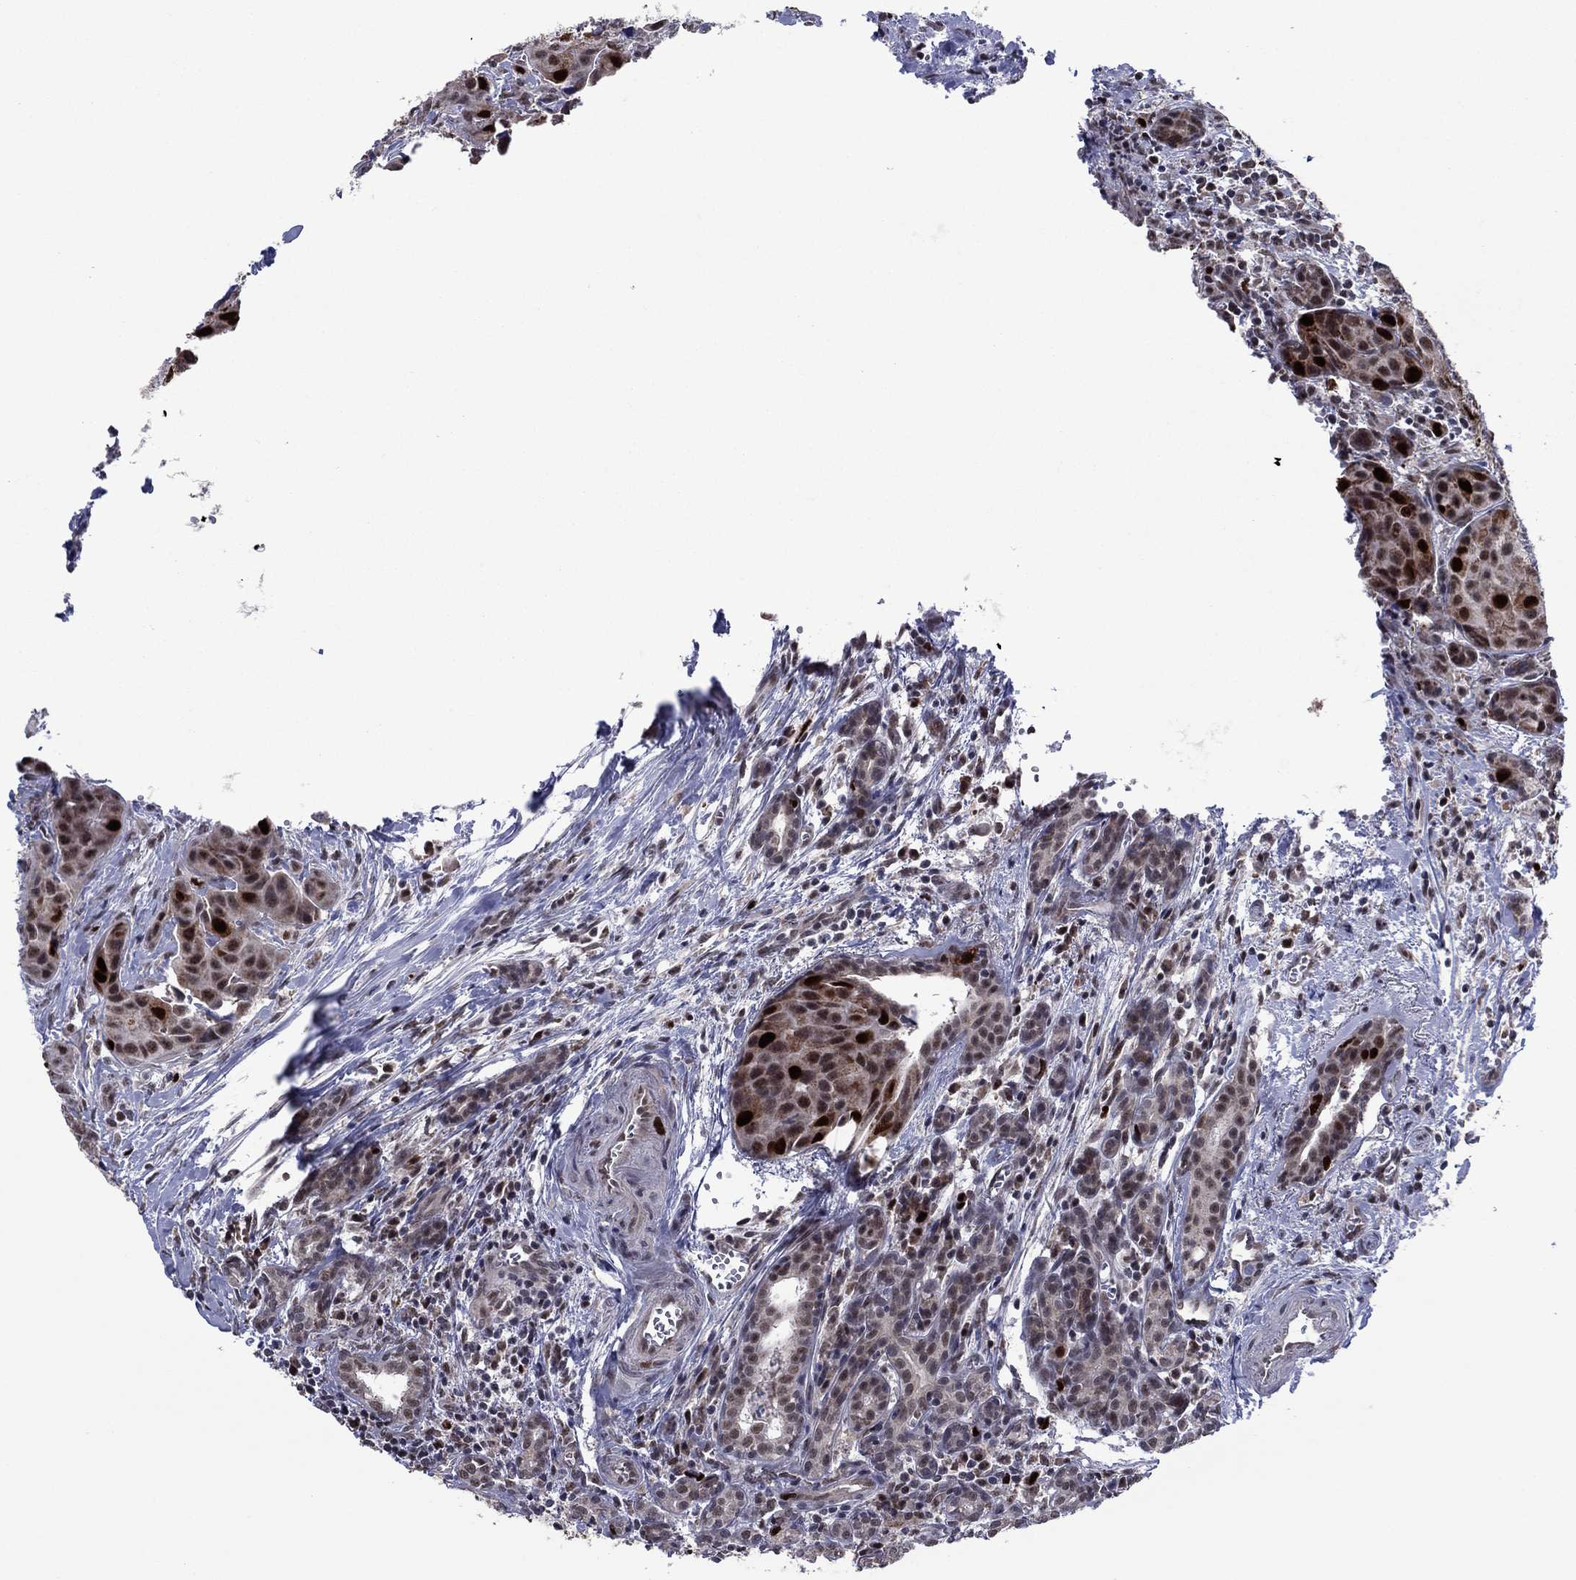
{"staining": {"intensity": "strong", "quantity": "25%-75%", "location": "nuclear"}, "tissue": "head and neck cancer", "cell_type": "Tumor cells", "image_type": "cancer", "snomed": [{"axis": "morphology", "description": "Adenocarcinoma, NOS"}, {"axis": "topography", "description": "Head-Neck"}], "caption": "DAB (3,3'-diaminobenzidine) immunohistochemical staining of human head and neck cancer (adenocarcinoma) exhibits strong nuclear protein positivity in approximately 25%-75% of tumor cells. The staining is performed using DAB (3,3'-diaminobenzidine) brown chromogen to label protein expression. The nuclei are counter-stained blue using hematoxylin.", "gene": "CDCA5", "patient": {"sex": "male", "age": 76}}